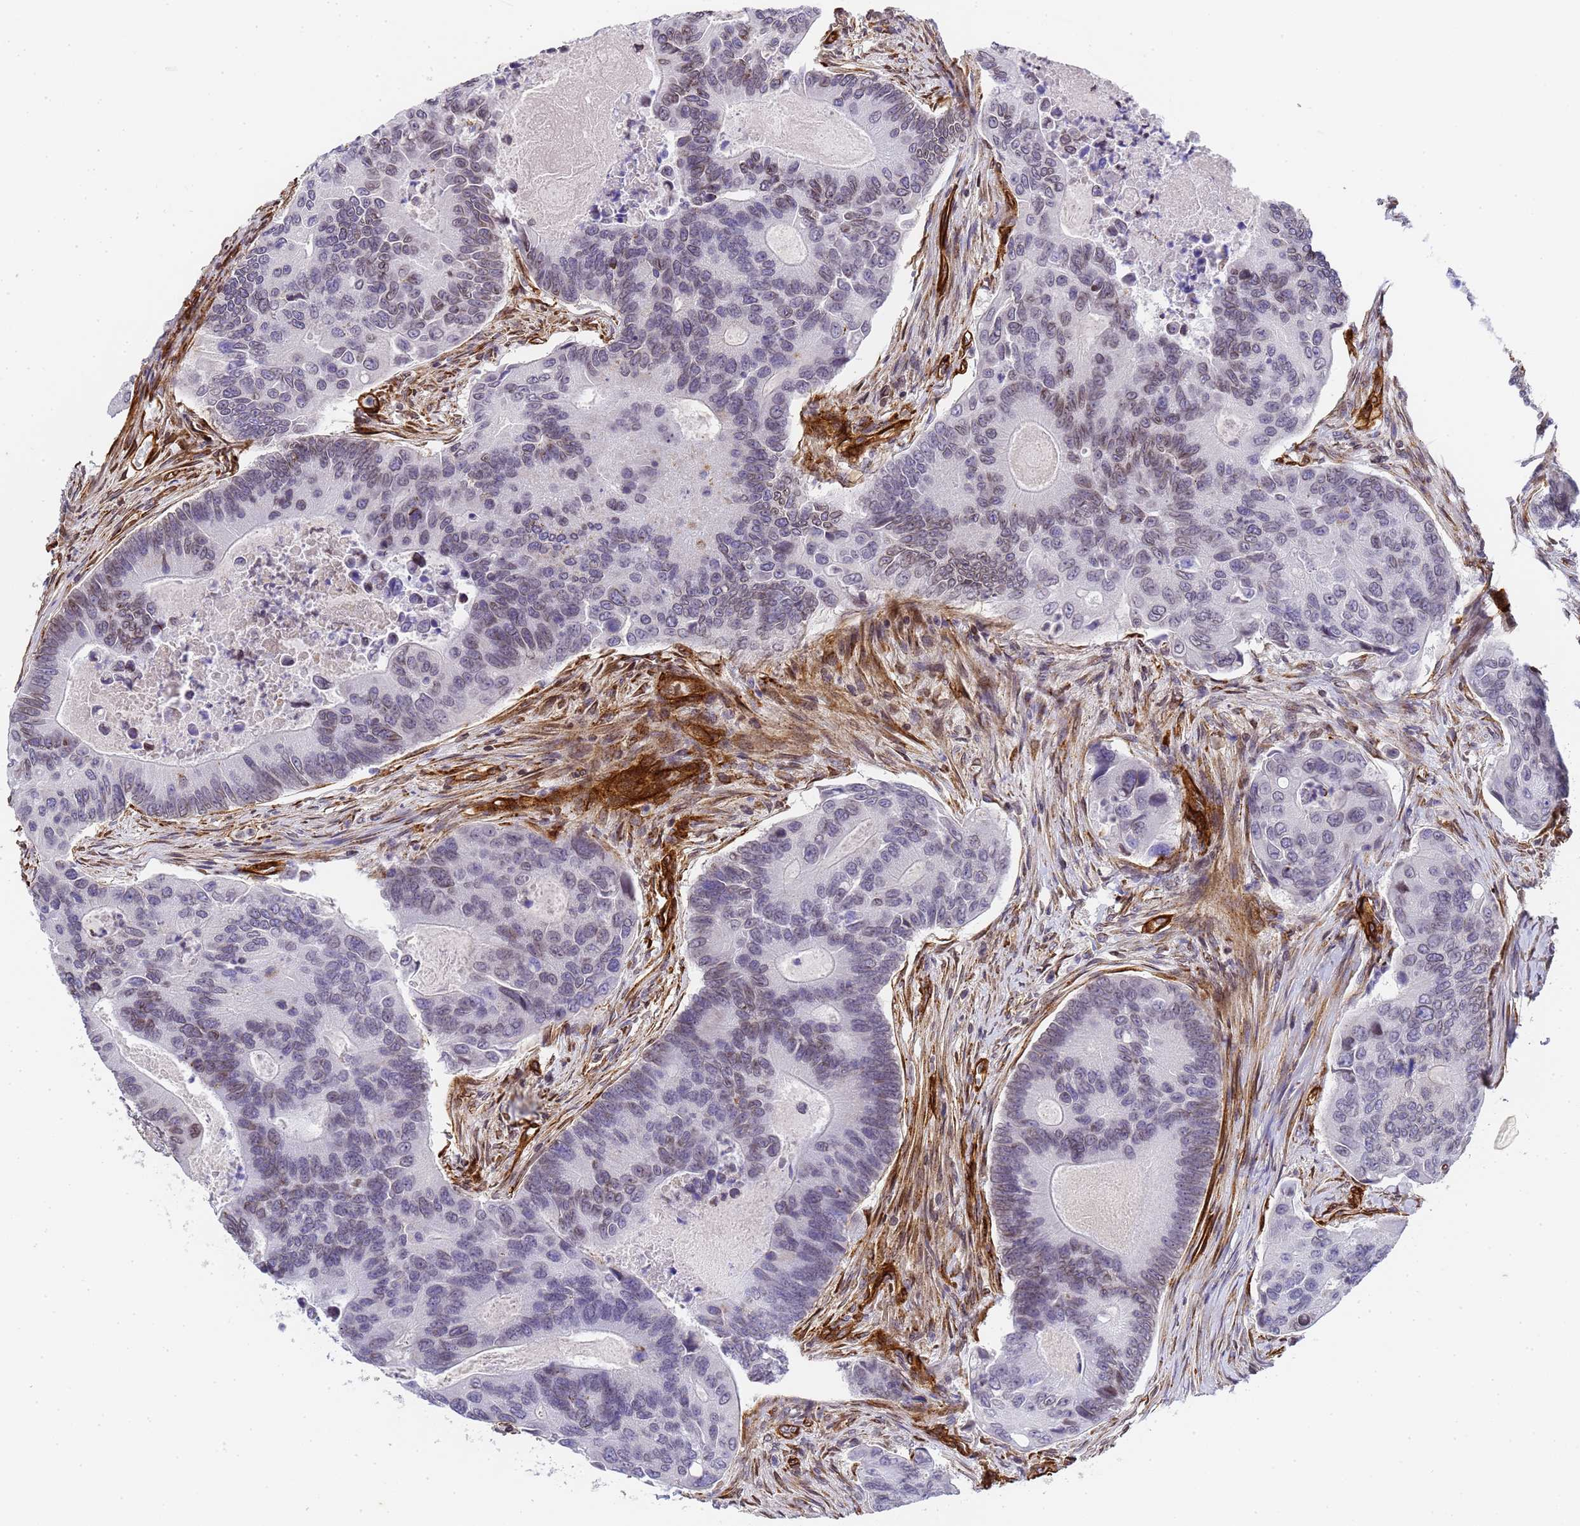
{"staining": {"intensity": "negative", "quantity": "none", "location": "none"}, "tissue": "colorectal cancer", "cell_type": "Tumor cells", "image_type": "cancer", "snomed": [{"axis": "morphology", "description": "Adenocarcinoma, NOS"}, {"axis": "topography", "description": "Colon"}], "caption": "Tumor cells are negative for brown protein staining in colorectal cancer.", "gene": "IGFBP7", "patient": {"sex": "female", "age": 67}}